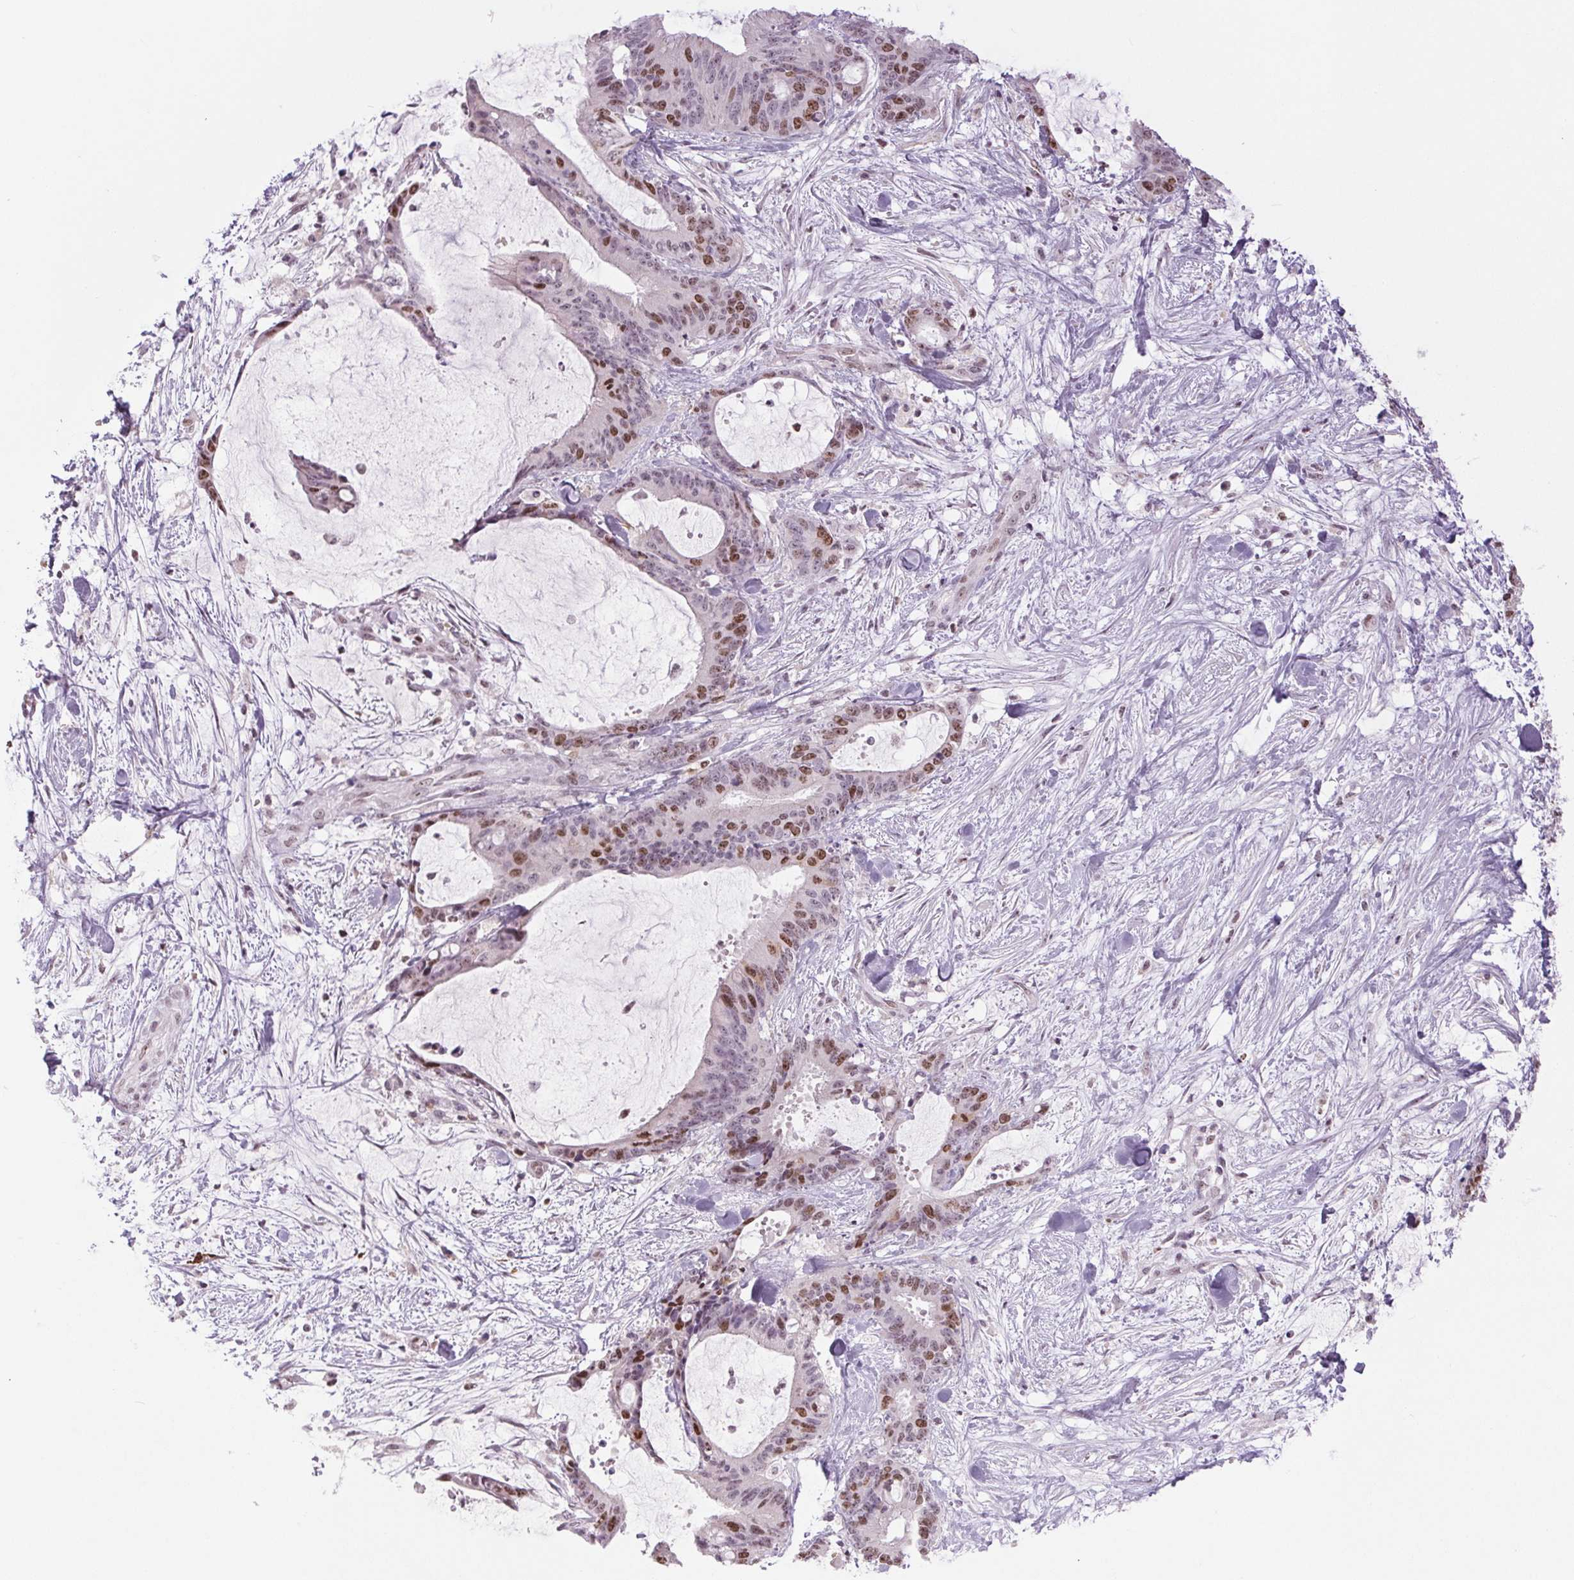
{"staining": {"intensity": "moderate", "quantity": "25%-75%", "location": "nuclear"}, "tissue": "liver cancer", "cell_type": "Tumor cells", "image_type": "cancer", "snomed": [{"axis": "morphology", "description": "Cholangiocarcinoma"}, {"axis": "topography", "description": "Liver"}], "caption": "Human liver cancer stained with a brown dye reveals moderate nuclear positive positivity in about 25%-75% of tumor cells.", "gene": "SMIM6", "patient": {"sex": "female", "age": 73}}